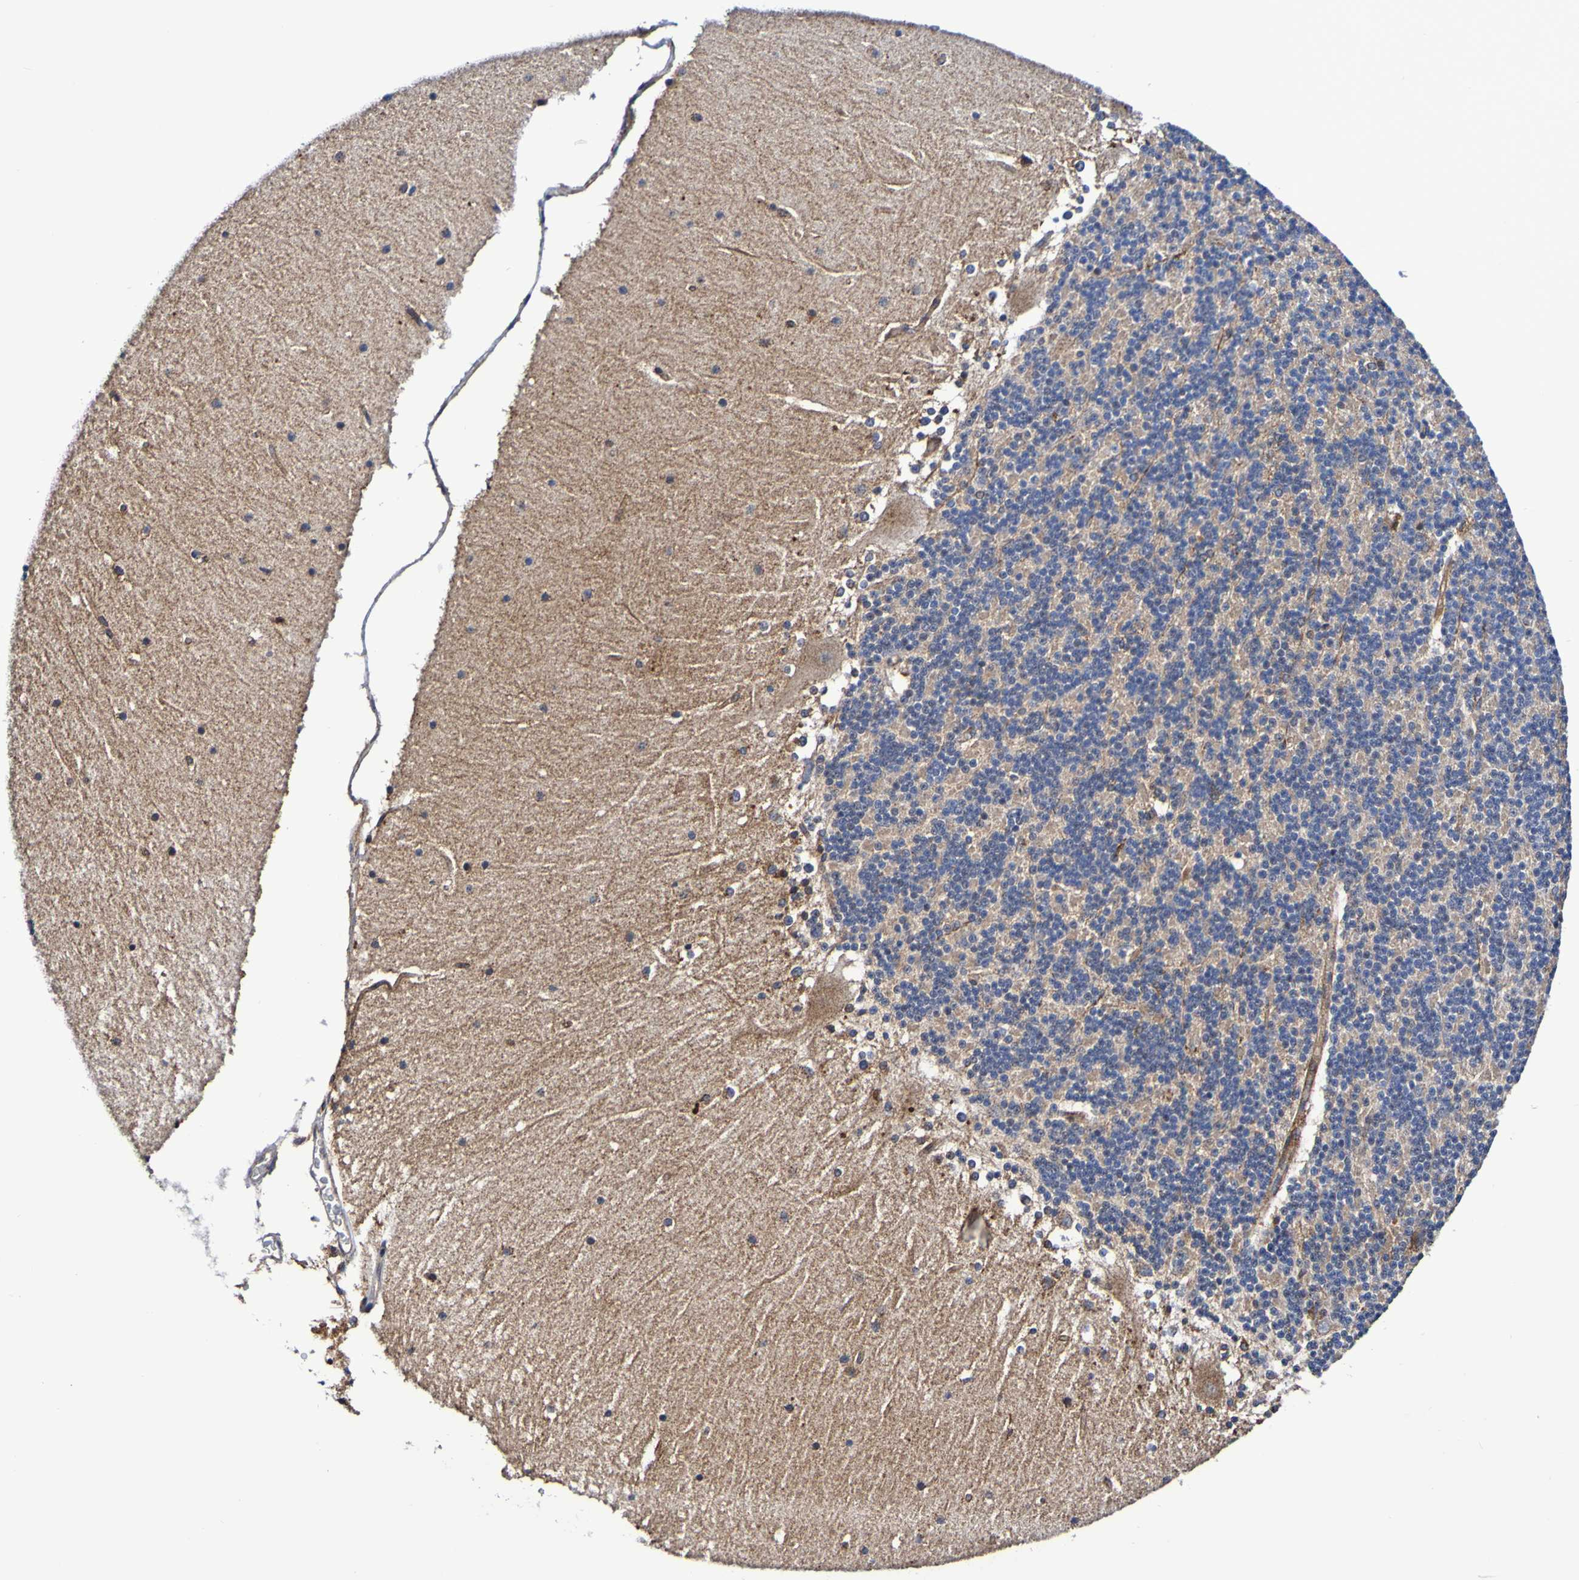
{"staining": {"intensity": "negative", "quantity": "none", "location": "none"}, "tissue": "cerebellum", "cell_type": "Cells in granular layer", "image_type": "normal", "snomed": [{"axis": "morphology", "description": "Normal tissue, NOS"}, {"axis": "topography", "description": "Cerebellum"}], "caption": "A histopathology image of human cerebellum is negative for staining in cells in granular layer. The staining was performed using DAB to visualize the protein expression in brown, while the nuclei were stained in blue with hematoxylin (Magnification: 20x).", "gene": "GJB1", "patient": {"sex": "female", "age": 19}}